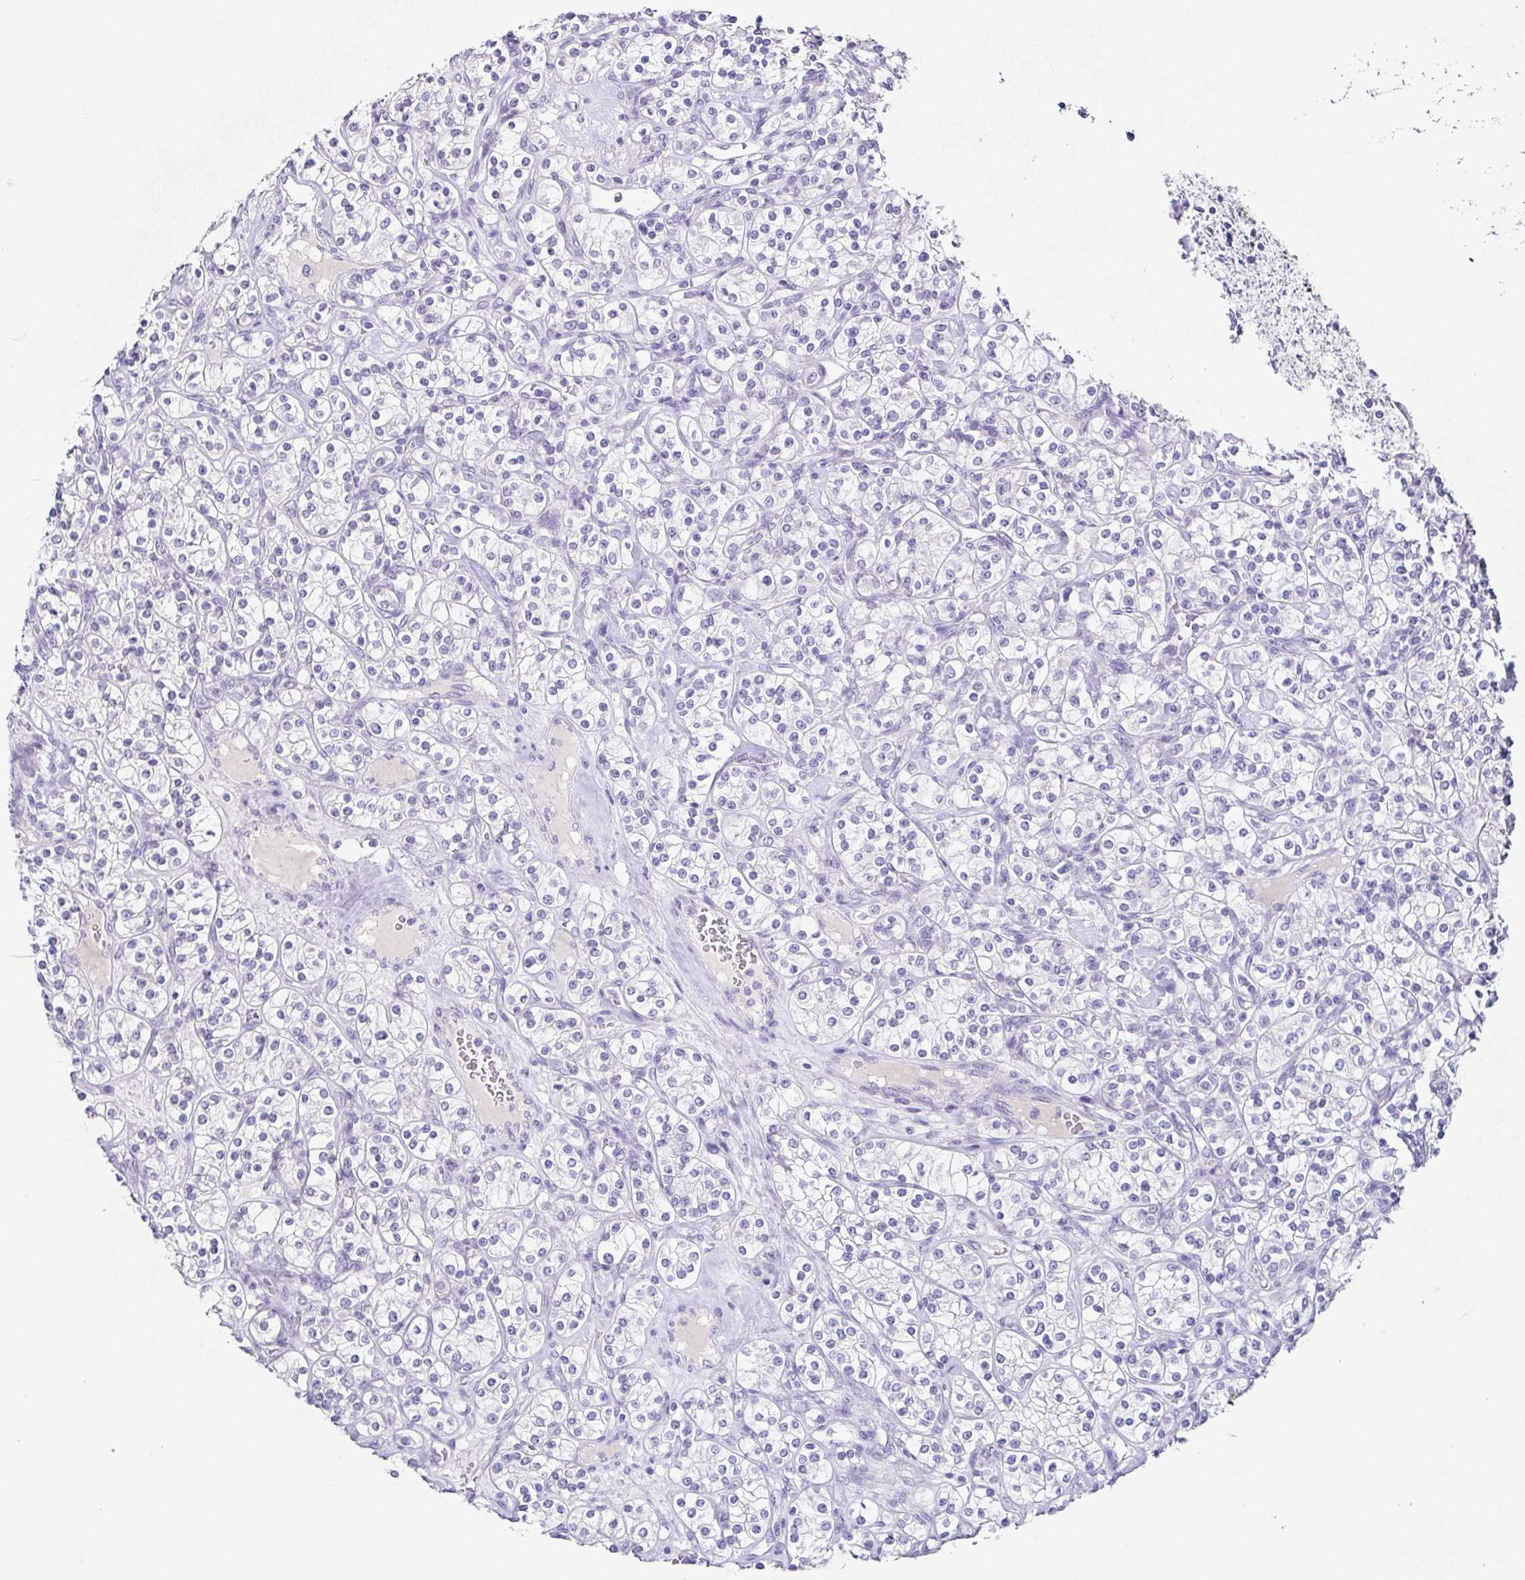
{"staining": {"intensity": "negative", "quantity": "none", "location": "none"}, "tissue": "renal cancer", "cell_type": "Tumor cells", "image_type": "cancer", "snomed": [{"axis": "morphology", "description": "Adenocarcinoma, NOS"}, {"axis": "topography", "description": "Kidney"}], "caption": "There is no significant expression in tumor cells of adenocarcinoma (renal). (Brightfield microscopy of DAB immunohistochemistry (IHC) at high magnification).", "gene": "TP73", "patient": {"sex": "male", "age": 77}}